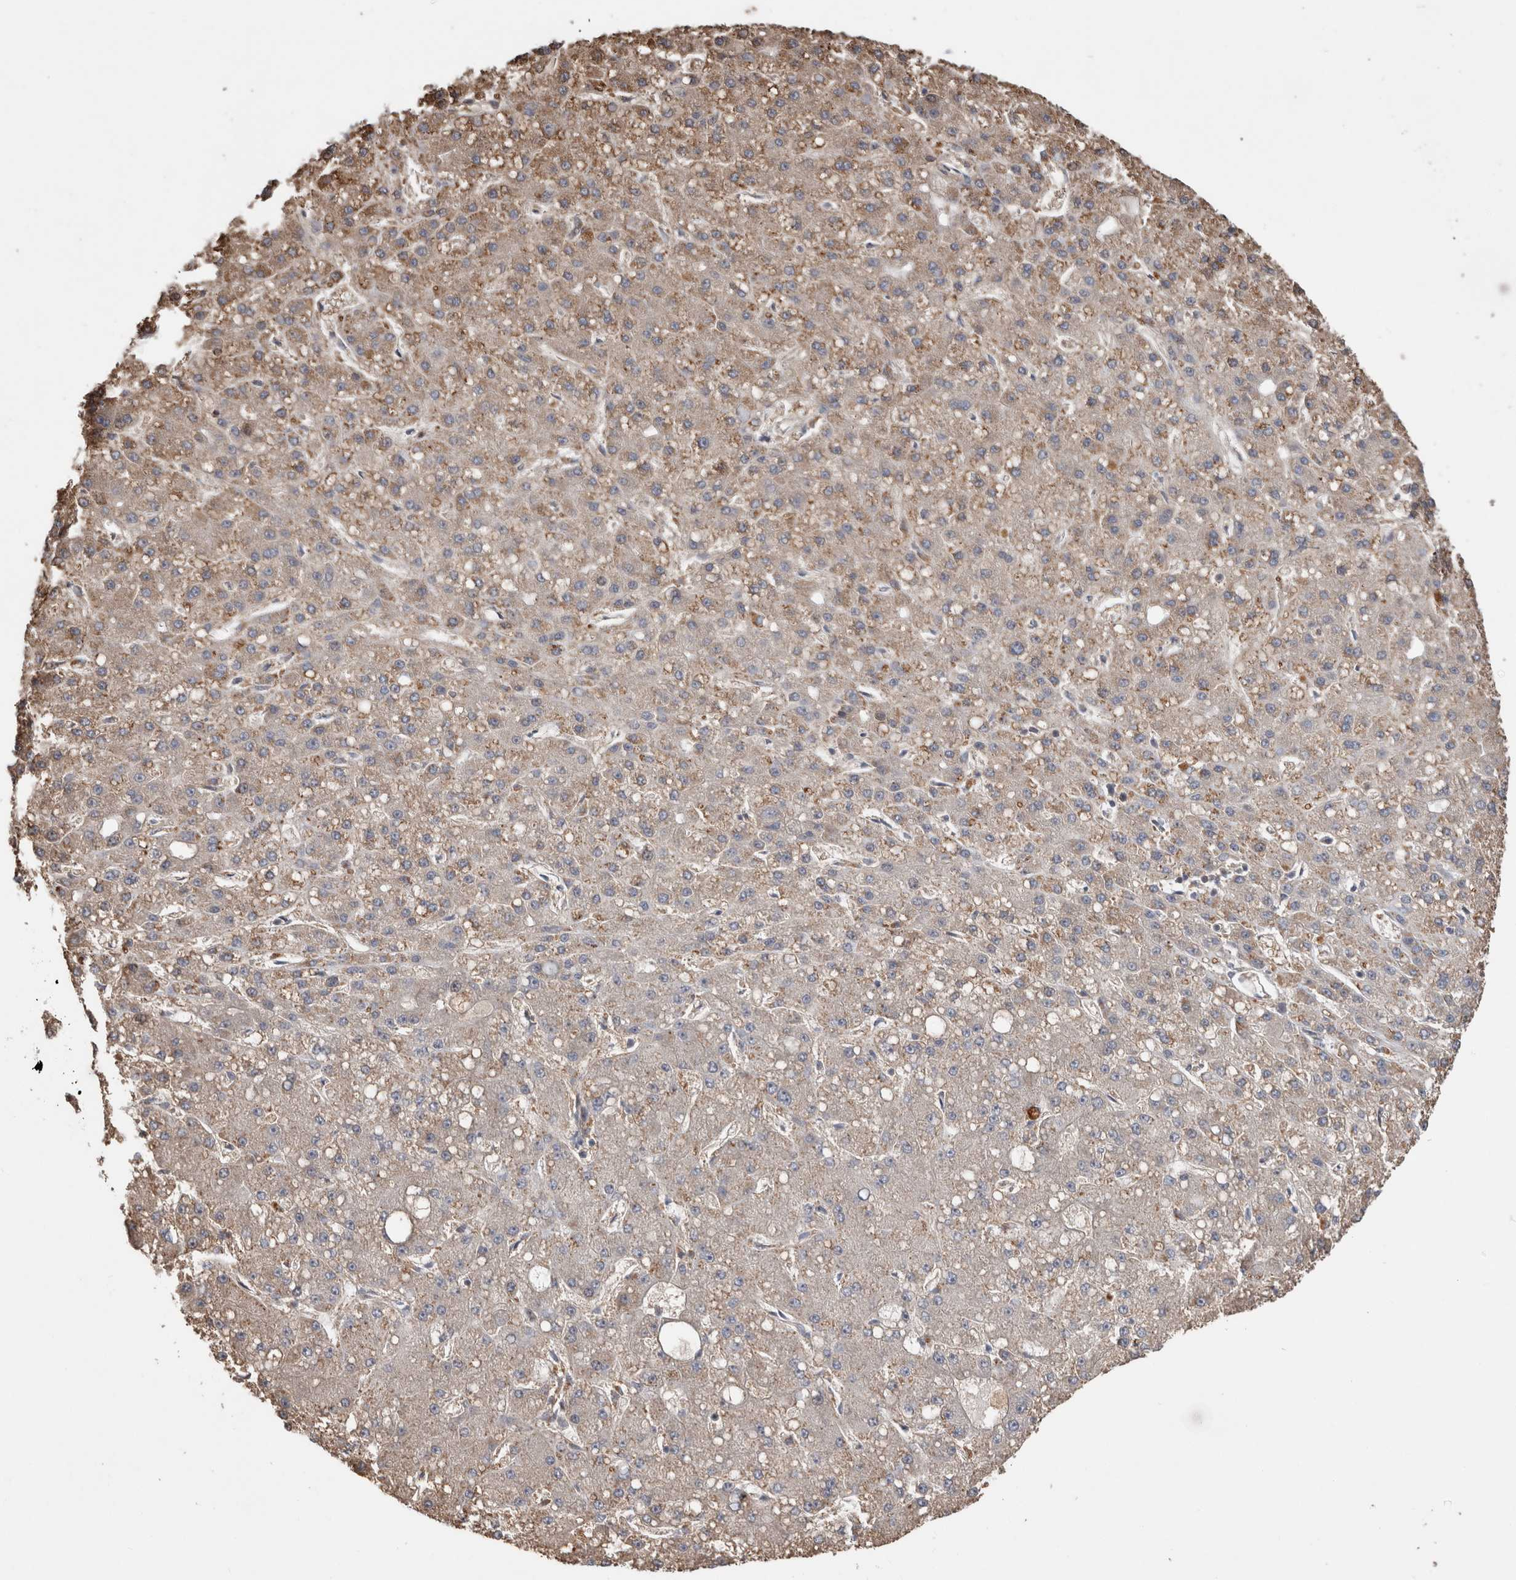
{"staining": {"intensity": "weak", "quantity": ">75%", "location": "cytoplasmic/membranous"}, "tissue": "liver cancer", "cell_type": "Tumor cells", "image_type": "cancer", "snomed": [{"axis": "morphology", "description": "Carcinoma, Hepatocellular, NOS"}, {"axis": "topography", "description": "Liver"}], "caption": "Tumor cells reveal weak cytoplasmic/membranous expression in about >75% of cells in hepatocellular carcinoma (liver).", "gene": "TRIM5", "patient": {"sex": "male", "age": 67}}